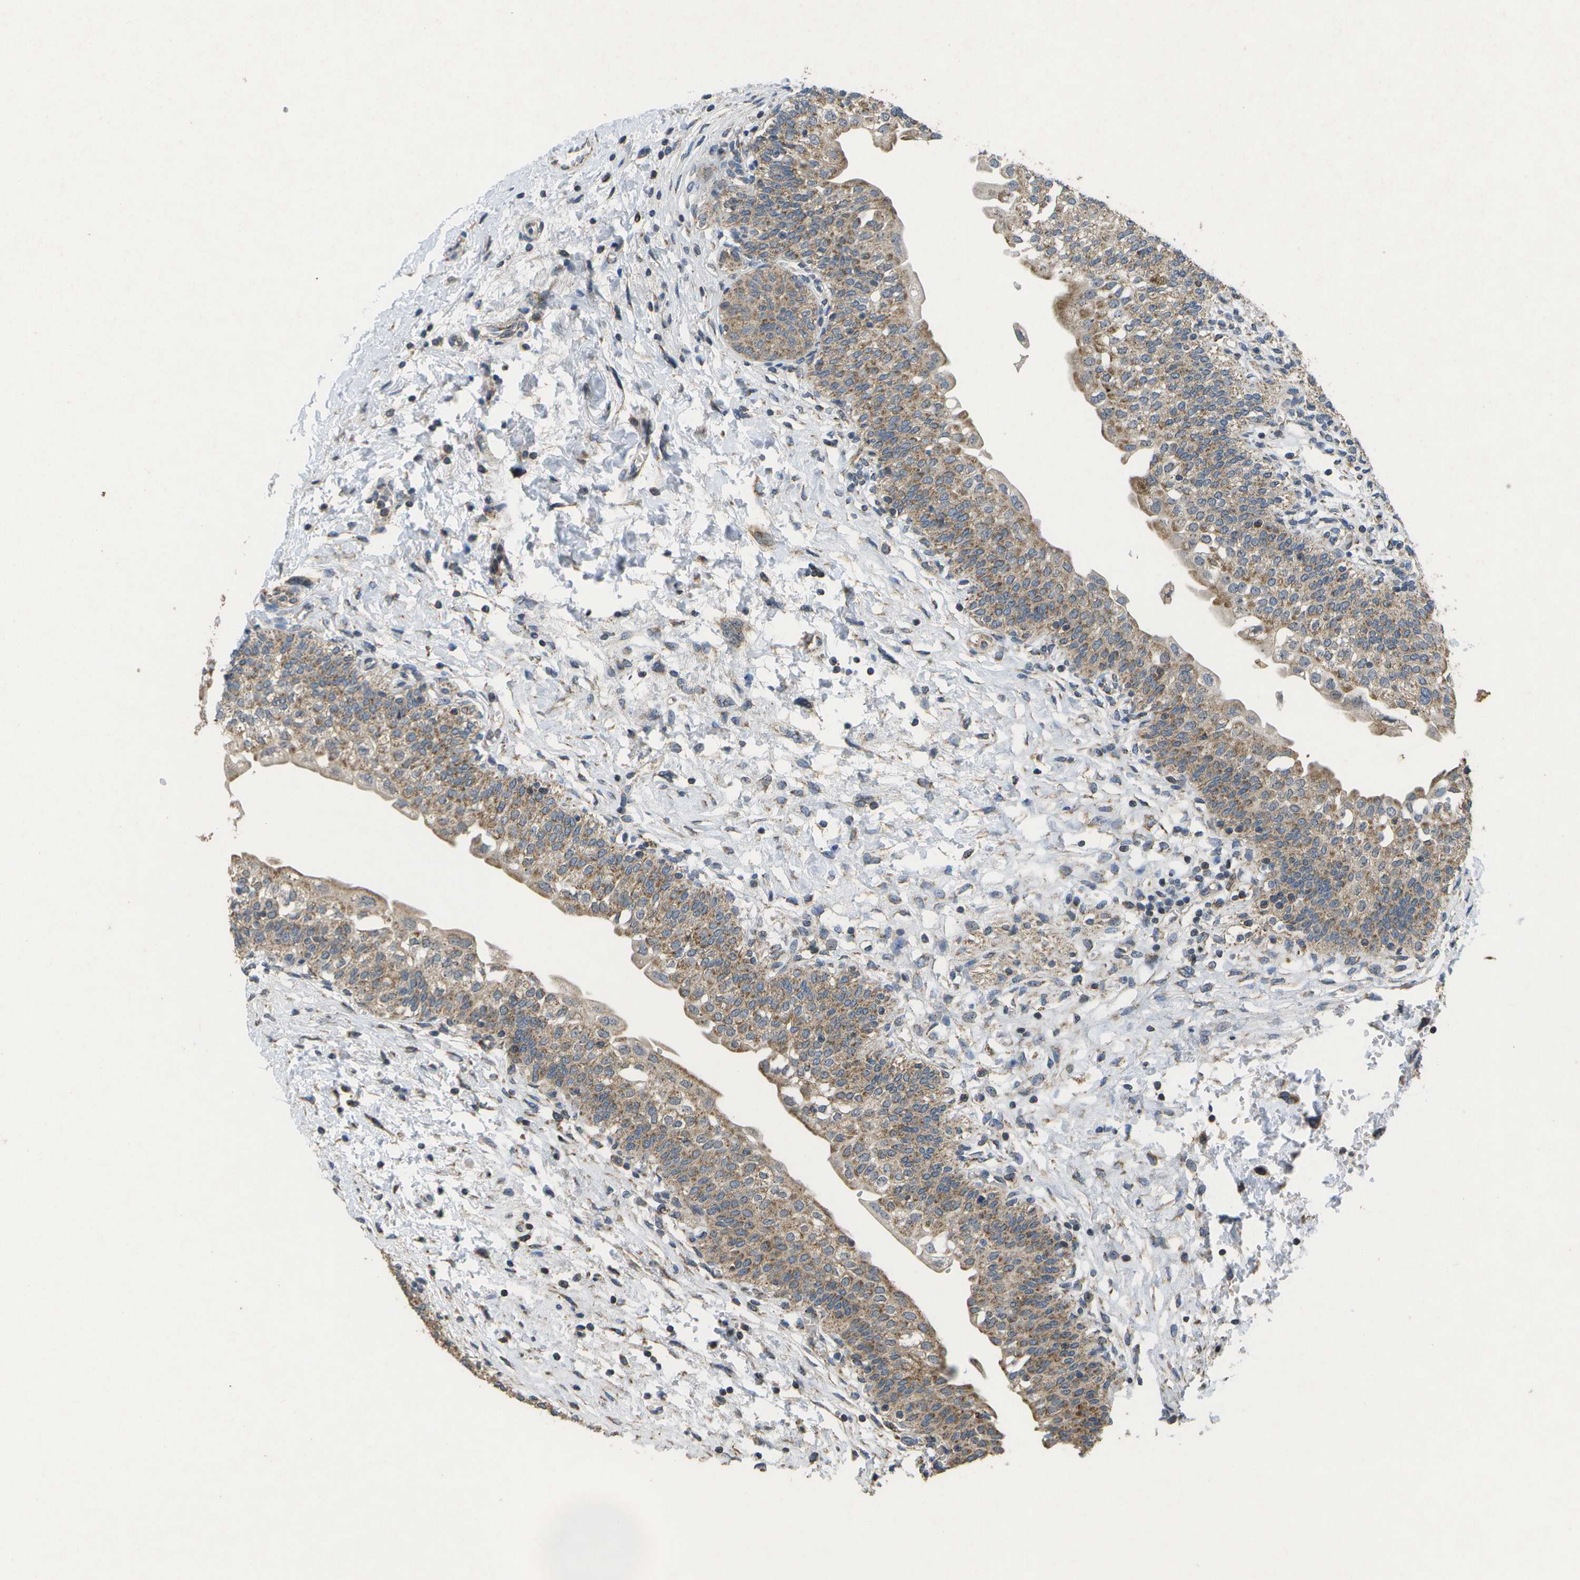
{"staining": {"intensity": "moderate", "quantity": ">75%", "location": "cytoplasmic/membranous,nuclear"}, "tissue": "urinary bladder", "cell_type": "Urothelial cells", "image_type": "normal", "snomed": [{"axis": "morphology", "description": "Normal tissue, NOS"}, {"axis": "topography", "description": "Urinary bladder"}], "caption": "This micrograph reveals normal urinary bladder stained with immunohistochemistry to label a protein in brown. The cytoplasmic/membranous,nuclear of urothelial cells show moderate positivity for the protein. Nuclei are counter-stained blue.", "gene": "HADHA", "patient": {"sex": "male", "age": 55}}